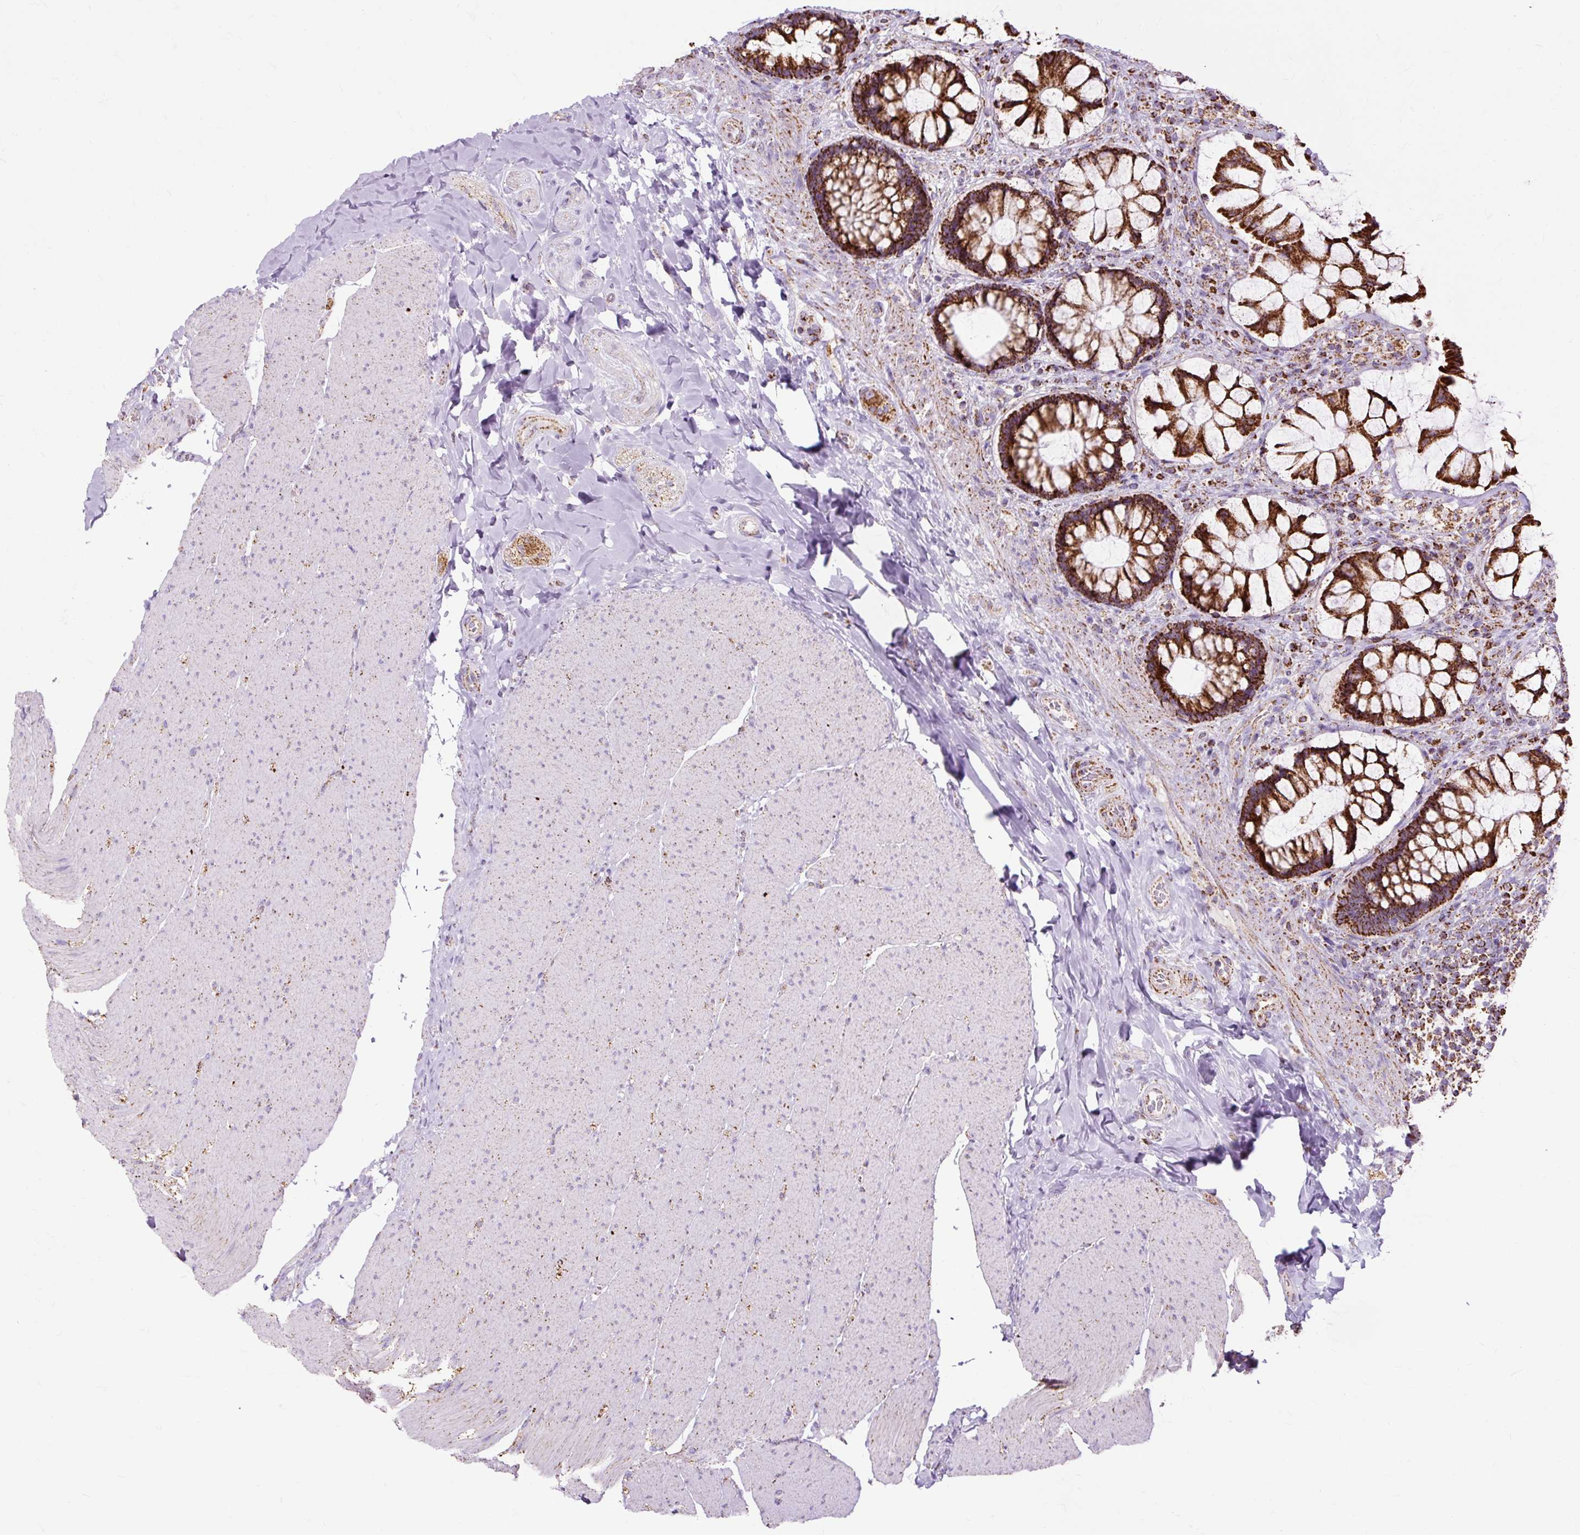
{"staining": {"intensity": "strong", "quantity": ">75%", "location": "cytoplasmic/membranous"}, "tissue": "rectum", "cell_type": "Glandular cells", "image_type": "normal", "snomed": [{"axis": "morphology", "description": "Normal tissue, NOS"}, {"axis": "topography", "description": "Rectum"}], "caption": "Rectum stained for a protein (brown) exhibits strong cytoplasmic/membranous positive staining in about >75% of glandular cells.", "gene": "DLAT", "patient": {"sex": "female", "age": 58}}